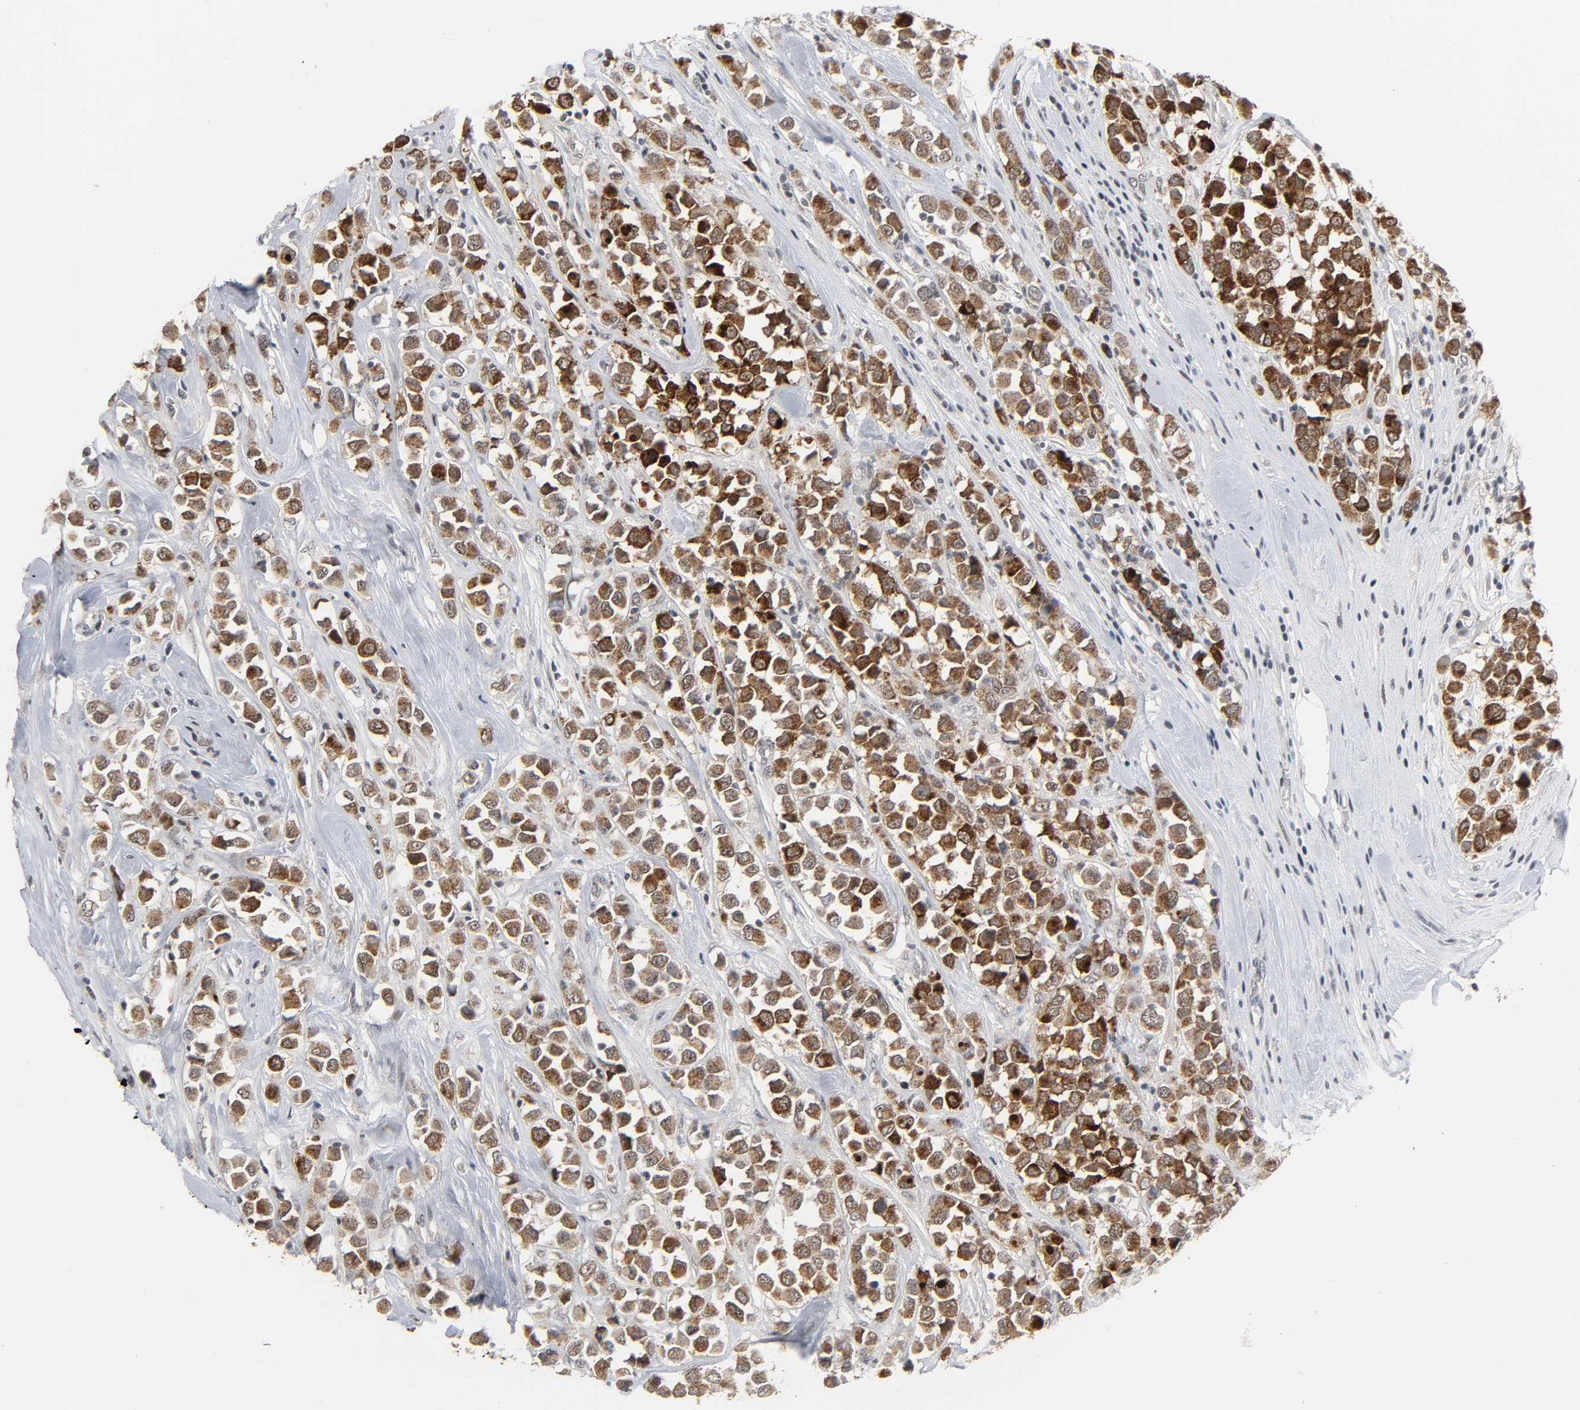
{"staining": {"intensity": "moderate", "quantity": ">75%", "location": "cytoplasmic/membranous"}, "tissue": "breast cancer", "cell_type": "Tumor cells", "image_type": "cancer", "snomed": [{"axis": "morphology", "description": "Duct carcinoma"}, {"axis": "topography", "description": "Breast"}], "caption": "There is medium levels of moderate cytoplasmic/membranous expression in tumor cells of breast cancer (infiltrating ductal carcinoma), as demonstrated by immunohistochemical staining (brown color).", "gene": "MUC1", "patient": {"sex": "female", "age": 61}}